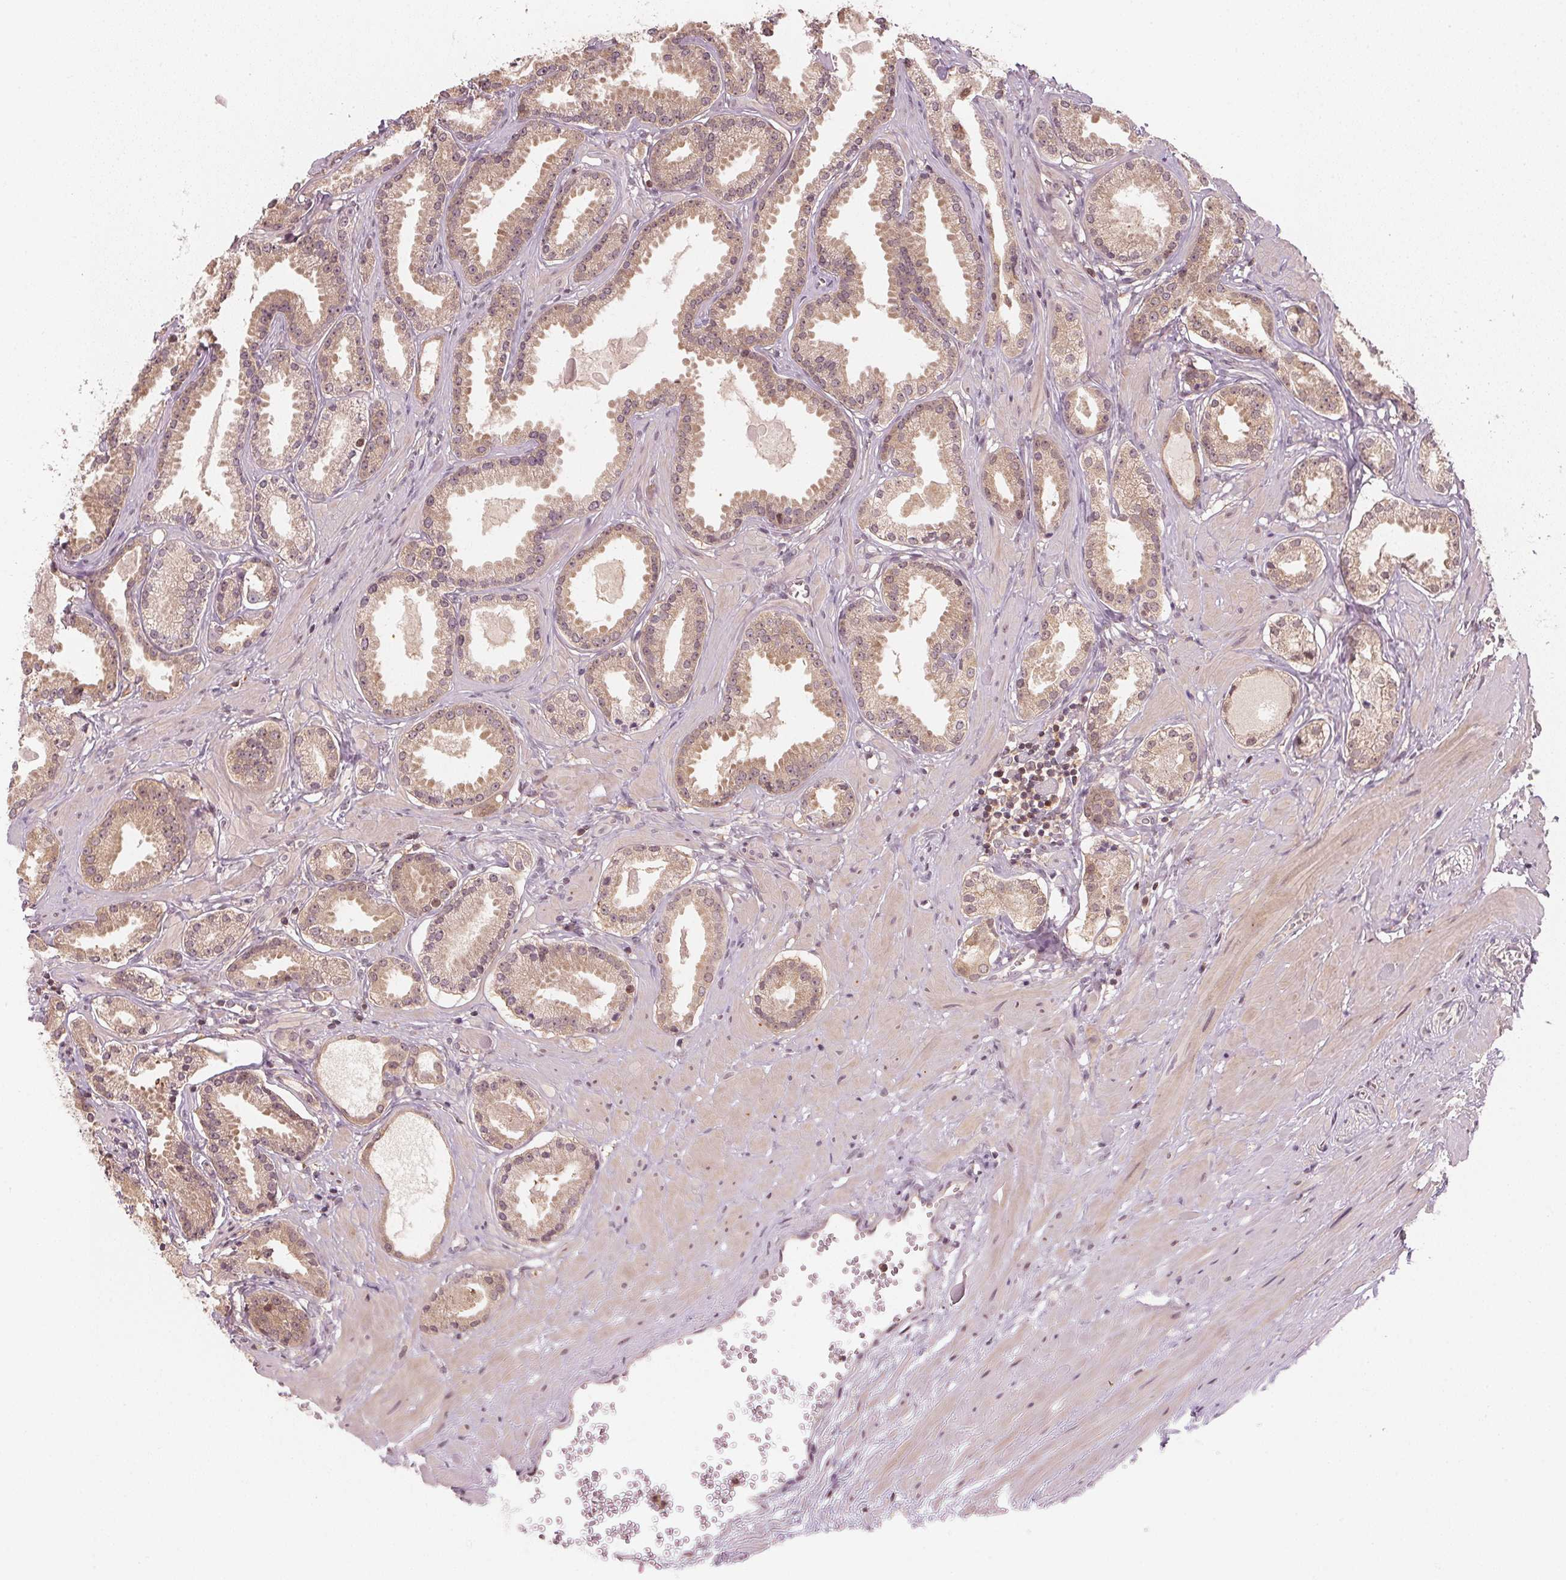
{"staining": {"intensity": "weak", "quantity": ">75%", "location": "cytoplasmic/membranous,nuclear"}, "tissue": "prostate cancer", "cell_type": "Tumor cells", "image_type": "cancer", "snomed": [{"axis": "morphology", "description": "Adenocarcinoma, NOS"}, {"axis": "morphology", "description": "Adenocarcinoma, Low grade"}, {"axis": "topography", "description": "Prostate"}], "caption": "The histopathology image shows staining of prostate cancer (adenocarcinoma (low-grade)), revealing weak cytoplasmic/membranous and nuclear protein positivity (brown color) within tumor cells.", "gene": "UBE2L3", "patient": {"sex": "male", "age": 64}}